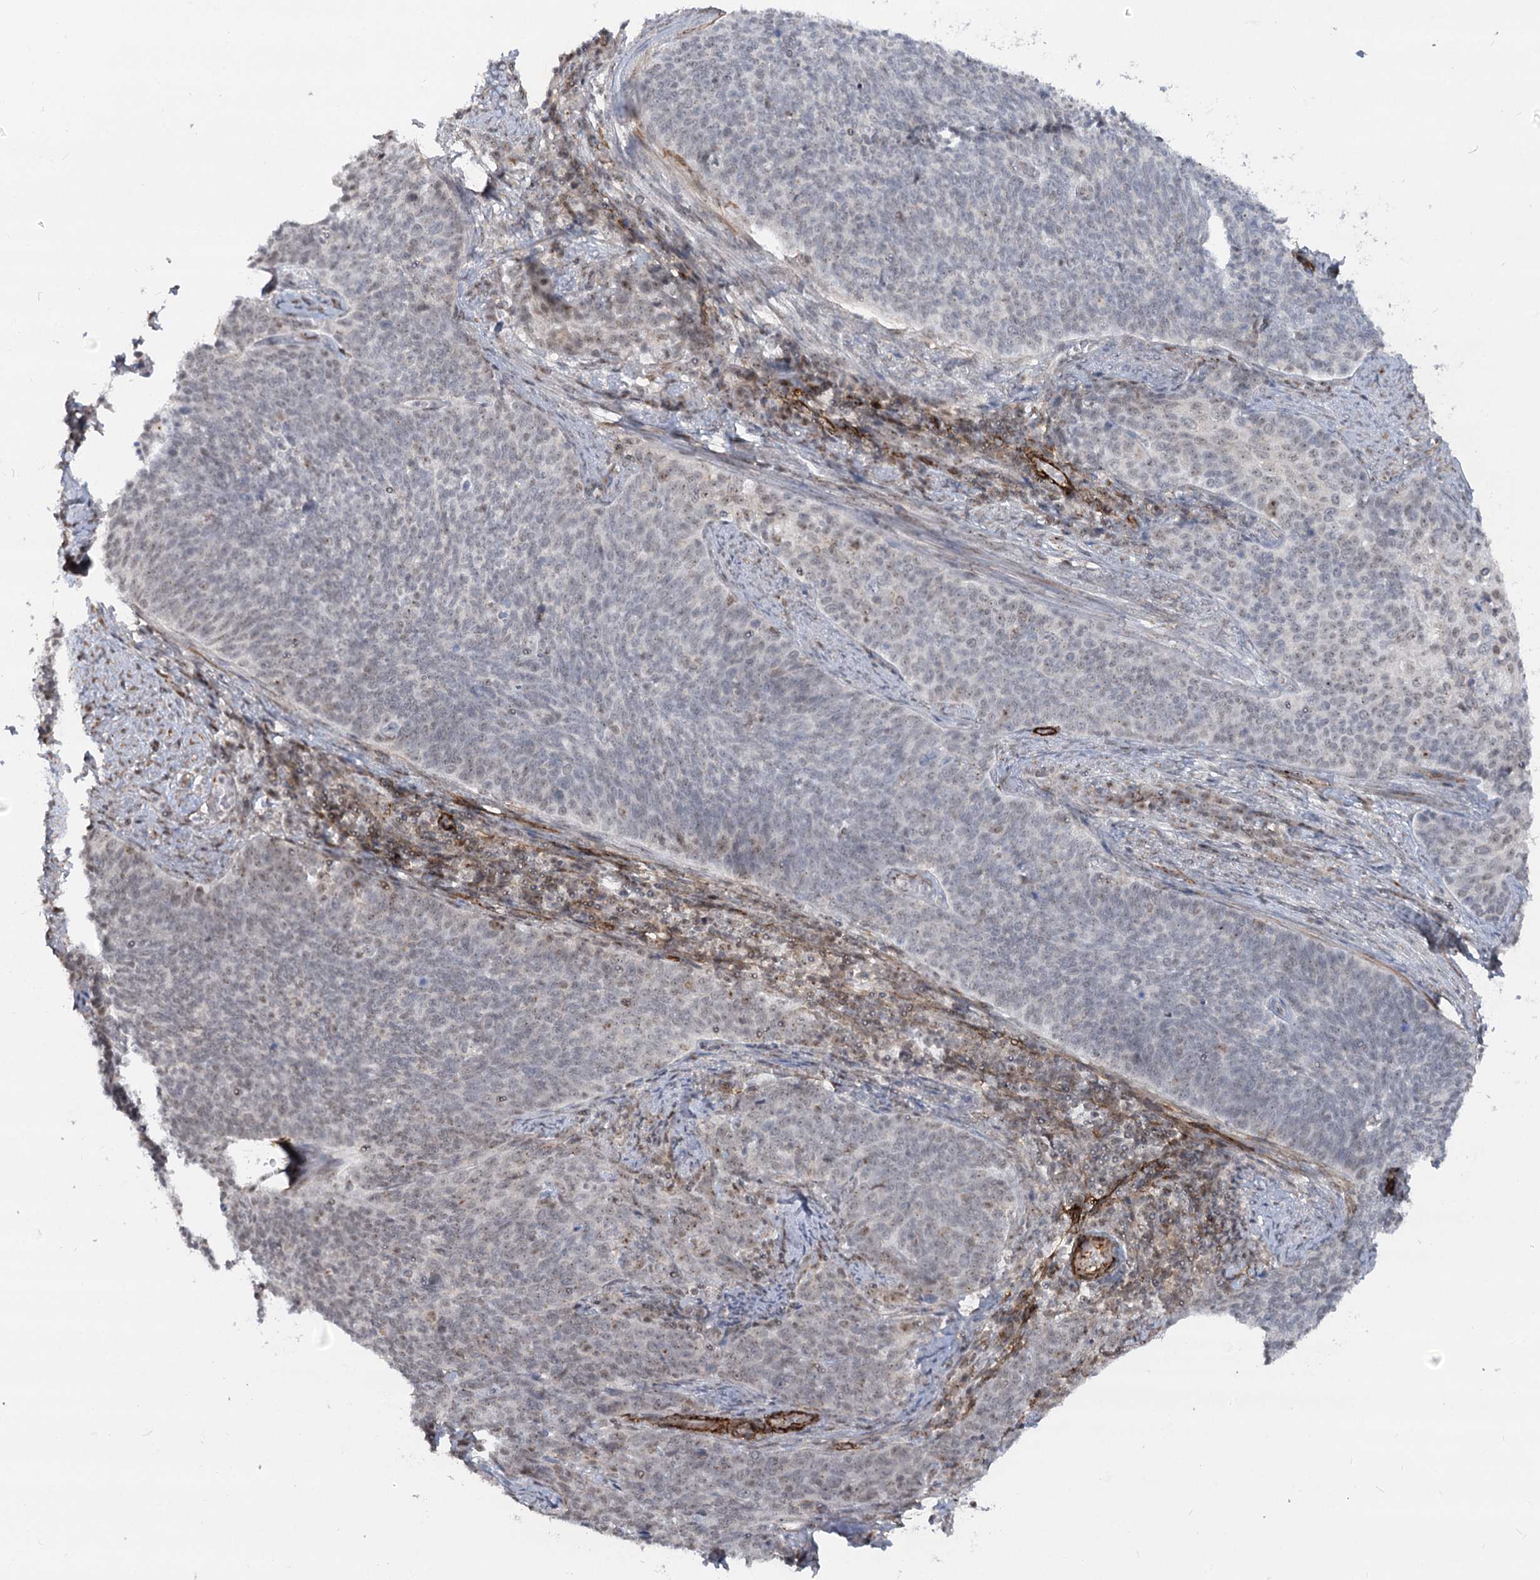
{"staining": {"intensity": "strong", "quantity": "<25%", "location": "nuclear"}, "tissue": "cervical cancer", "cell_type": "Tumor cells", "image_type": "cancer", "snomed": [{"axis": "morphology", "description": "Squamous cell carcinoma, NOS"}, {"axis": "topography", "description": "Cervix"}], "caption": "Immunohistochemistry photomicrograph of human squamous cell carcinoma (cervical) stained for a protein (brown), which demonstrates medium levels of strong nuclear expression in about <25% of tumor cells.", "gene": "GNL3L", "patient": {"sex": "female", "age": 39}}